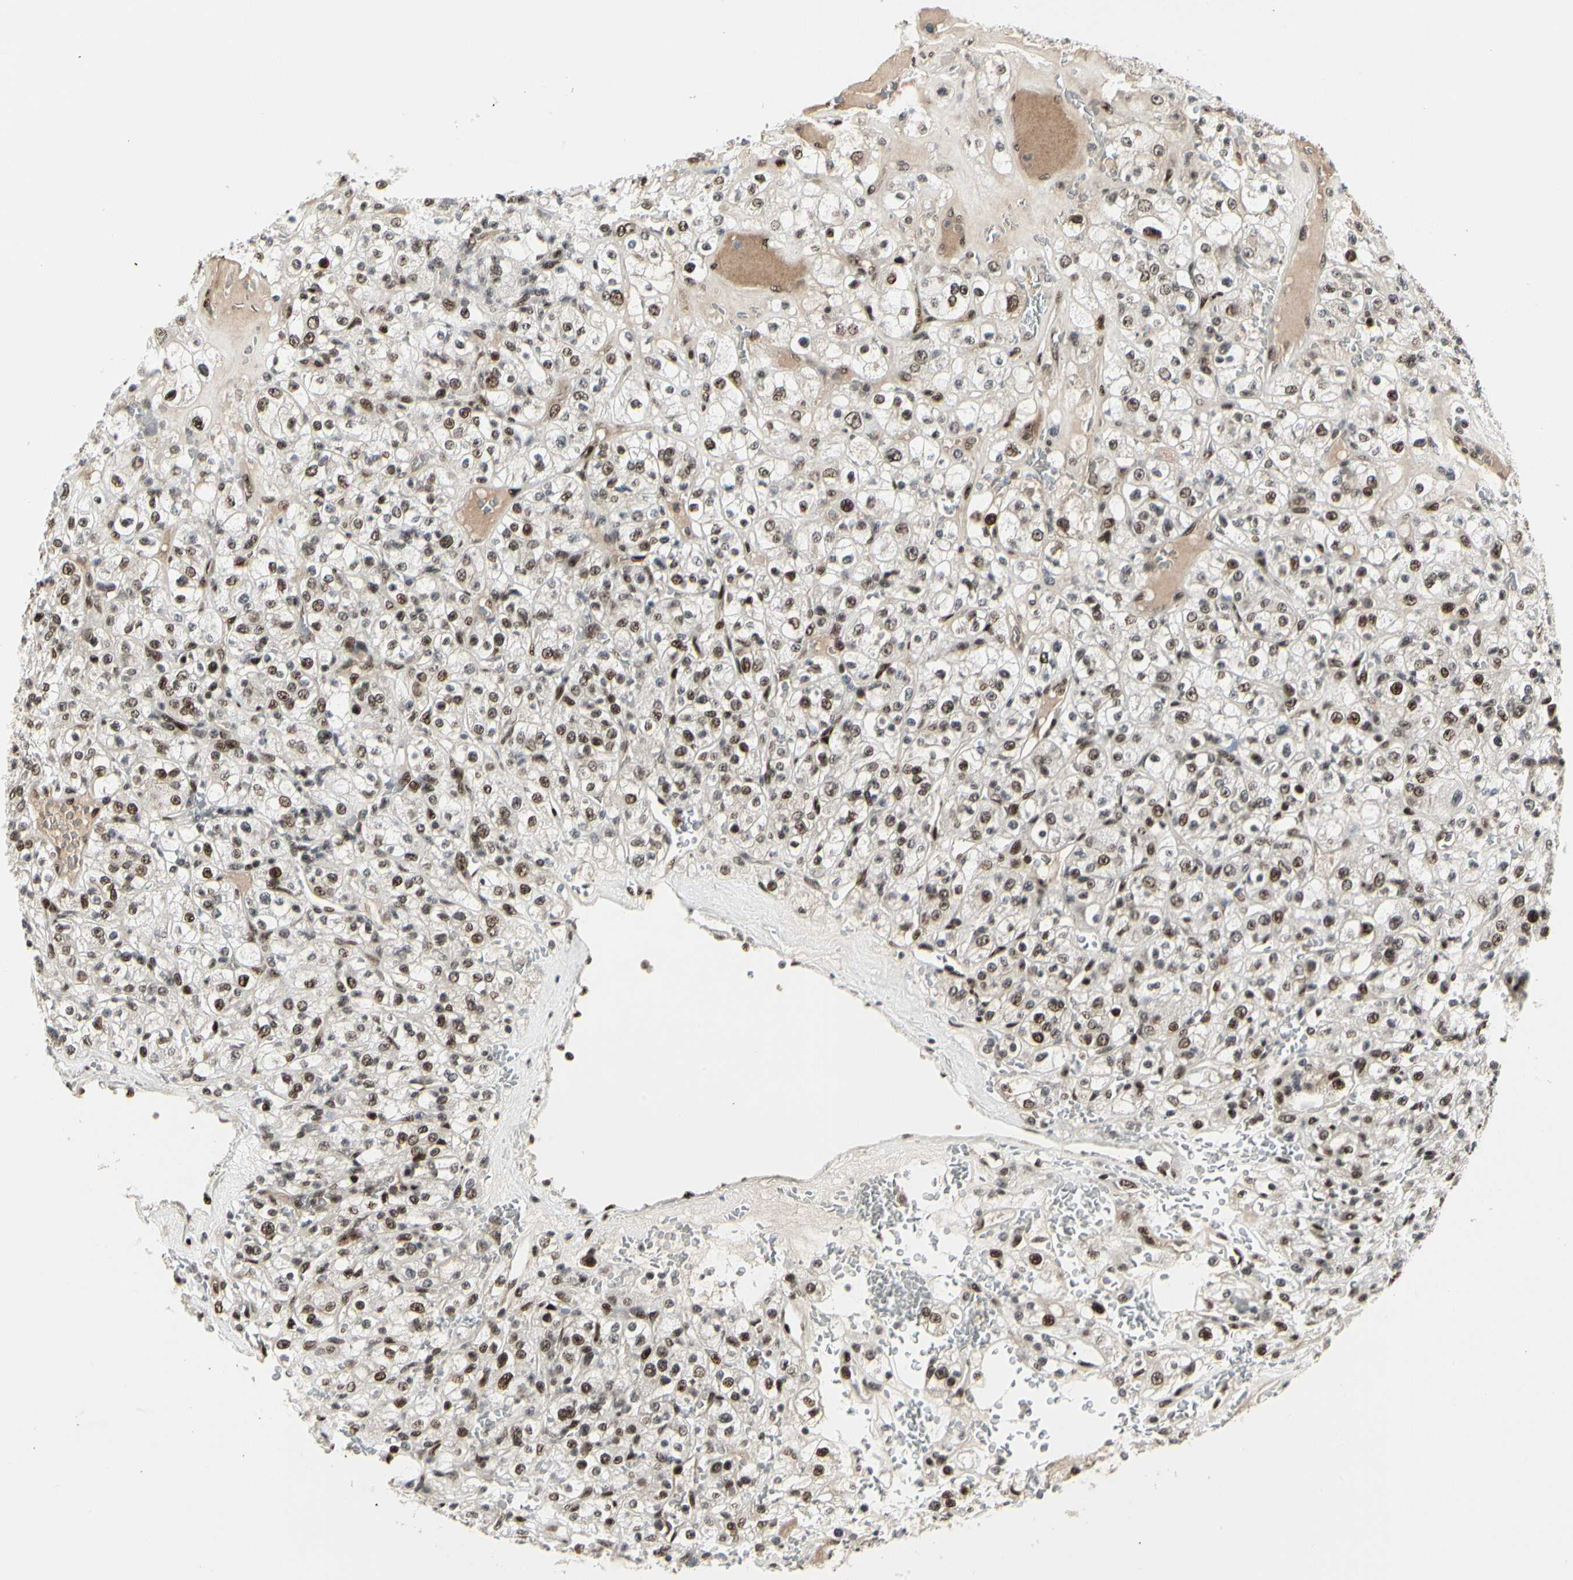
{"staining": {"intensity": "strong", "quantity": ">75%", "location": "nuclear"}, "tissue": "renal cancer", "cell_type": "Tumor cells", "image_type": "cancer", "snomed": [{"axis": "morphology", "description": "Normal tissue, NOS"}, {"axis": "morphology", "description": "Adenocarcinoma, NOS"}, {"axis": "topography", "description": "Kidney"}], "caption": "The photomicrograph exhibits staining of renal cancer (adenocarcinoma), revealing strong nuclear protein expression (brown color) within tumor cells.", "gene": "FOXJ2", "patient": {"sex": "female", "age": 72}}